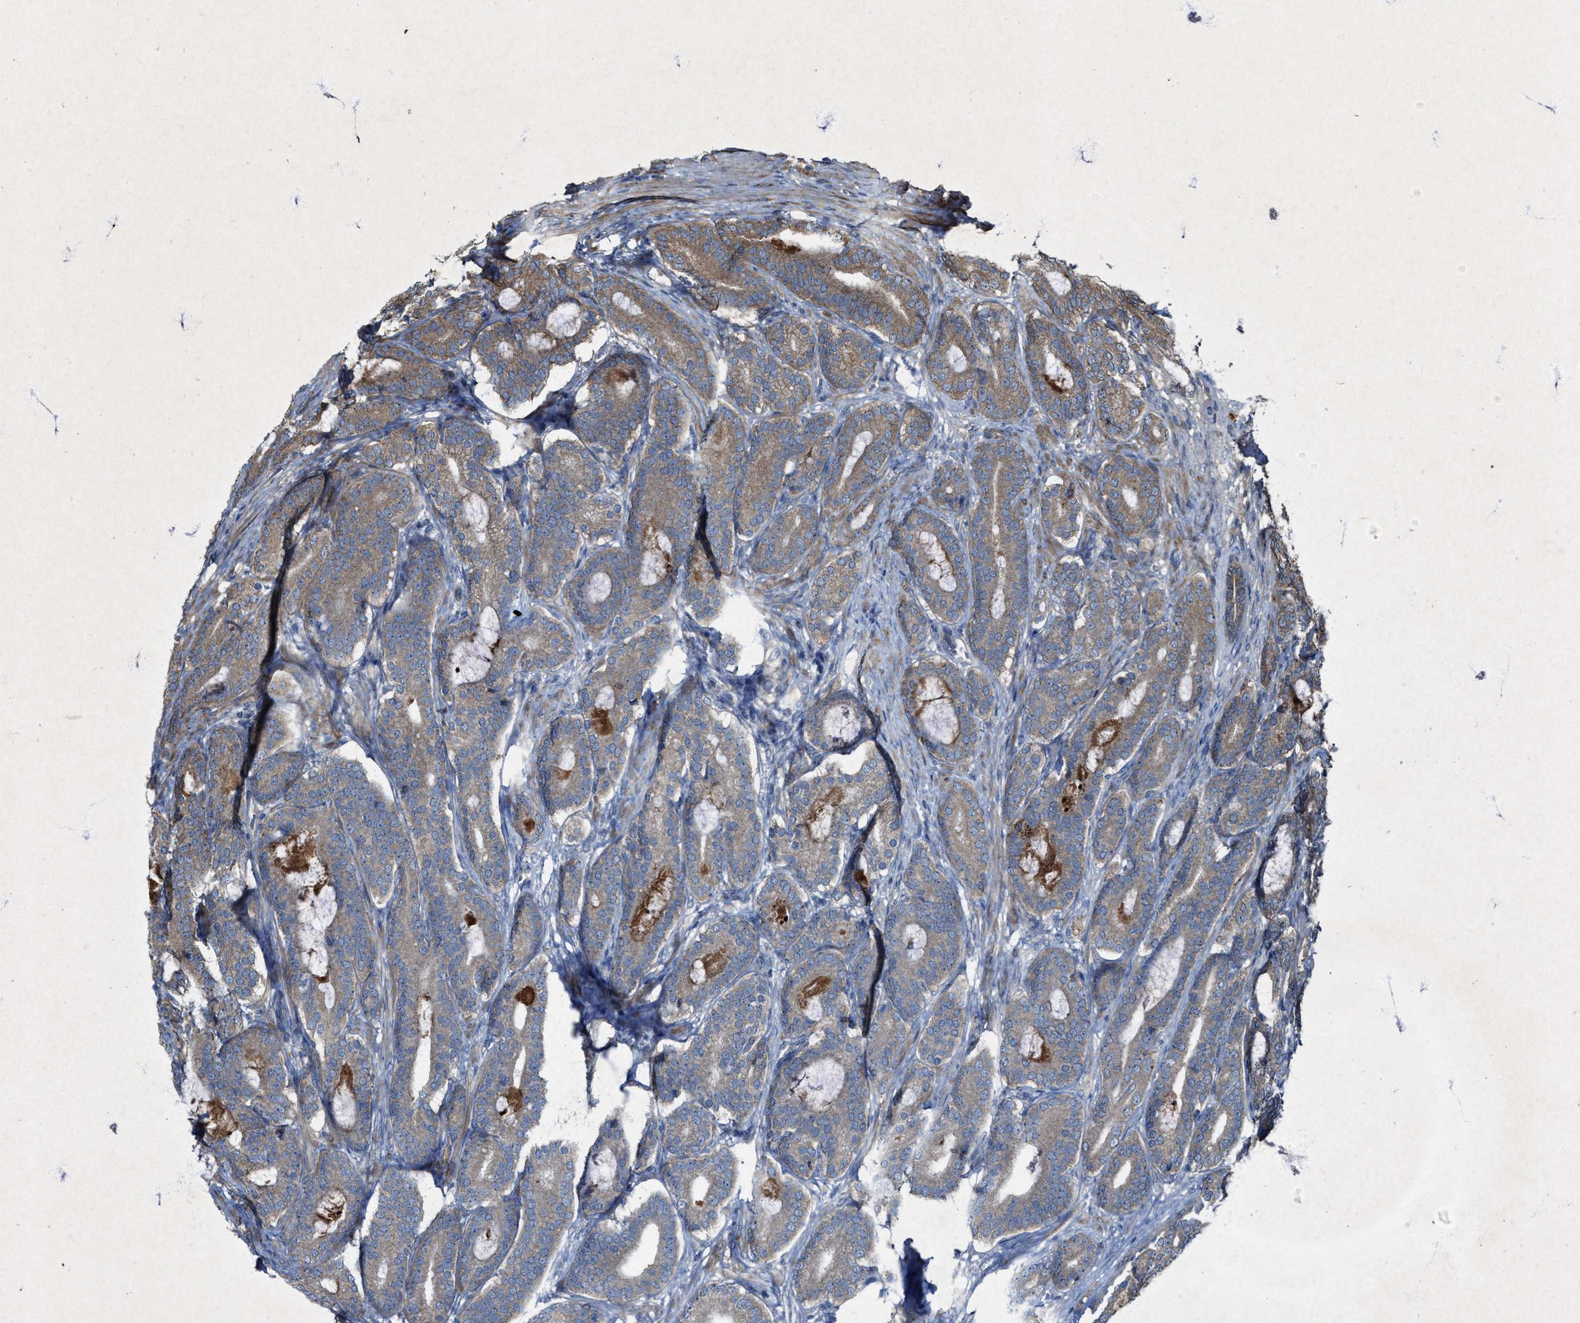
{"staining": {"intensity": "moderate", "quantity": "<25%", "location": "cytoplasmic/membranous"}, "tissue": "prostate cancer", "cell_type": "Tumor cells", "image_type": "cancer", "snomed": [{"axis": "morphology", "description": "Adenocarcinoma, High grade"}, {"axis": "topography", "description": "Prostate"}], "caption": "This photomicrograph shows prostate cancer stained with IHC to label a protein in brown. The cytoplasmic/membranous of tumor cells show moderate positivity for the protein. Nuclei are counter-stained blue.", "gene": "PDP2", "patient": {"sex": "male", "age": 60}}